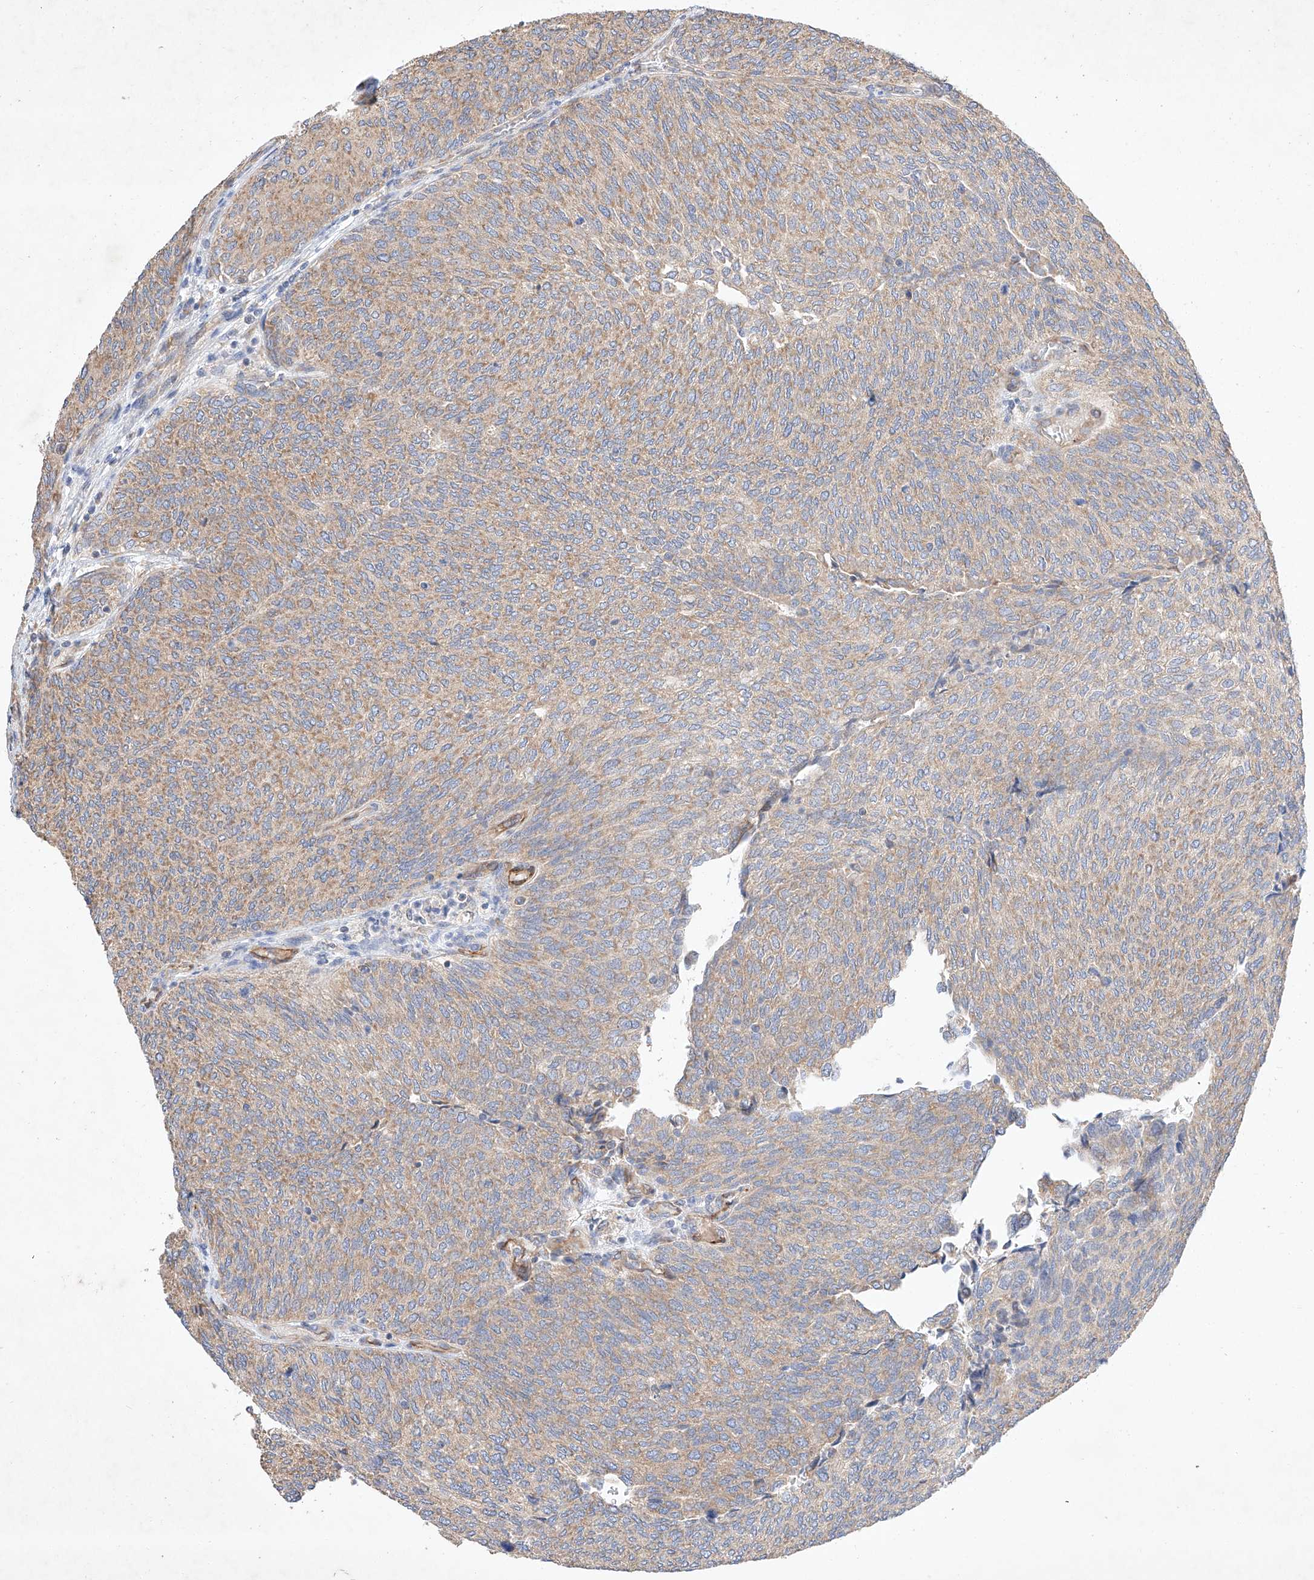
{"staining": {"intensity": "moderate", "quantity": ">75%", "location": "cytoplasmic/membranous"}, "tissue": "urothelial cancer", "cell_type": "Tumor cells", "image_type": "cancer", "snomed": [{"axis": "morphology", "description": "Urothelial carcinoma, Low grade"}, {"axis": "topography", "description": "Urinary bladder"}], "caption": "Moderate cytoplasmic/membranous positivity is identified in approximately >75% of tumor cells in urothelial cancer.", "gene": "C6orf118", "patient": {"sex": "female", "age": 79}}